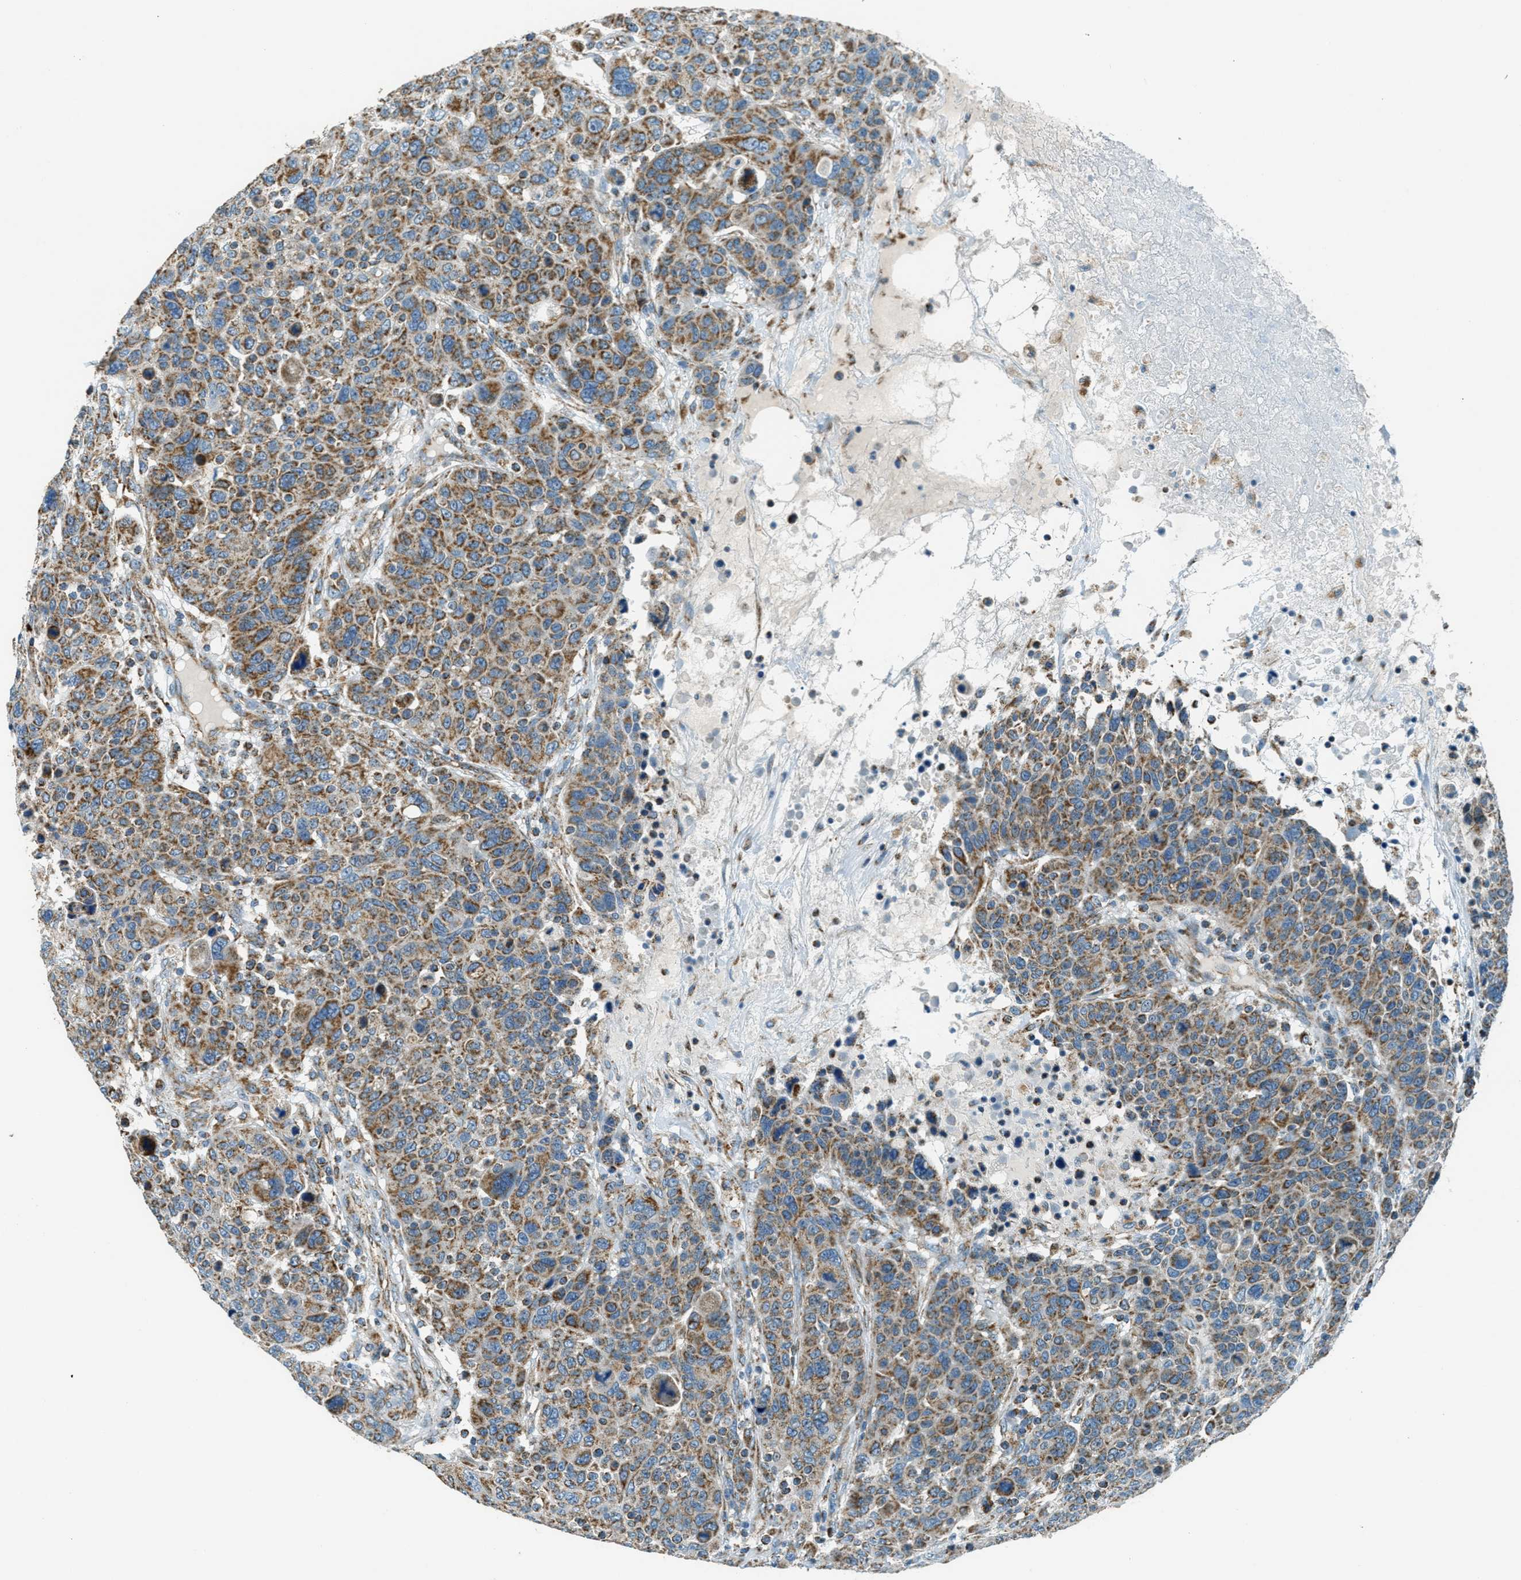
{"staining": {"intensity": "moderate", "quantity": ">75%", "location": "cytoplasmic/membranous"}, "tissue": "breast cancer", "cell_type": "Tumor cells", "image_type": "cancer", "snomed": [{"axis": "morphology", "description": "Duct carcinoma"}, {"axis": "topography", "description": "Breast"}], "caption": "The immunohistochemical stain labels moderate cytoplasmic/membranous expression in tumor cells of invasive ductal carcinoma (breast) tissue.", "gene": "CHST15", "patient": {"sex": "female", "age": 37}}